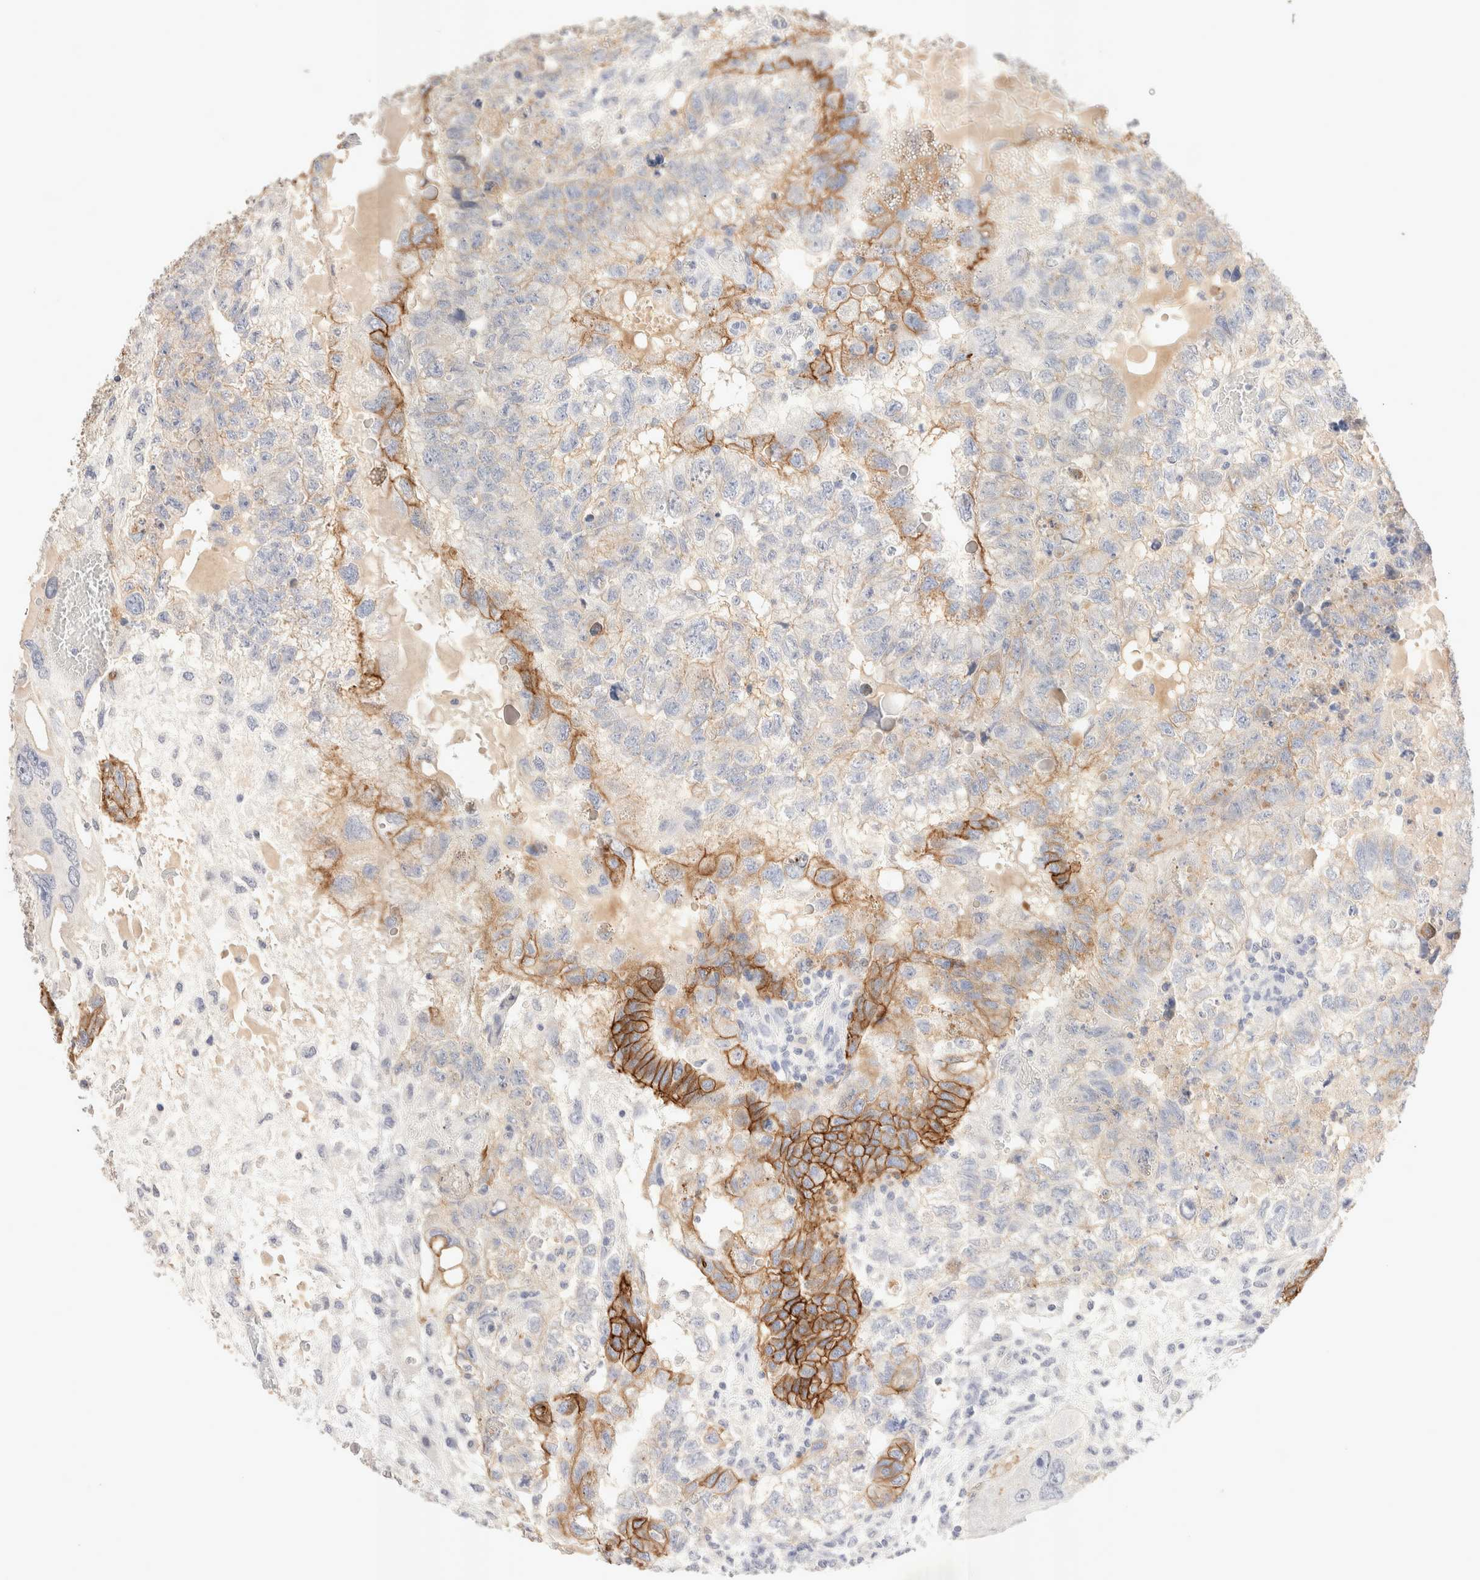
{"staining": {"intensity": "strong", "quantity": "<25%", "location": "cytoplasmic/membranous"}, "tissue": "testis cancer", "cell_type": "Tumor cells", "image_type": "cancer", "snomed": [{"axis": "morphology", "description": "Carcinoma, Embryonal, NOS"}, {"axis": "topography", "description": "Testis"}], "caption": "A brown stain labels strong cytoplasmic/membranous positivity of a protein in testis cancer tumor cells. Using DAB (3,3'-diaminobenzidine) (brown) and hematoxylin (blue) stains, captured at high magnification using brightfield microscopy.", "gene": "EPCAM", "patient": {"sex": "male", "age": 36}}